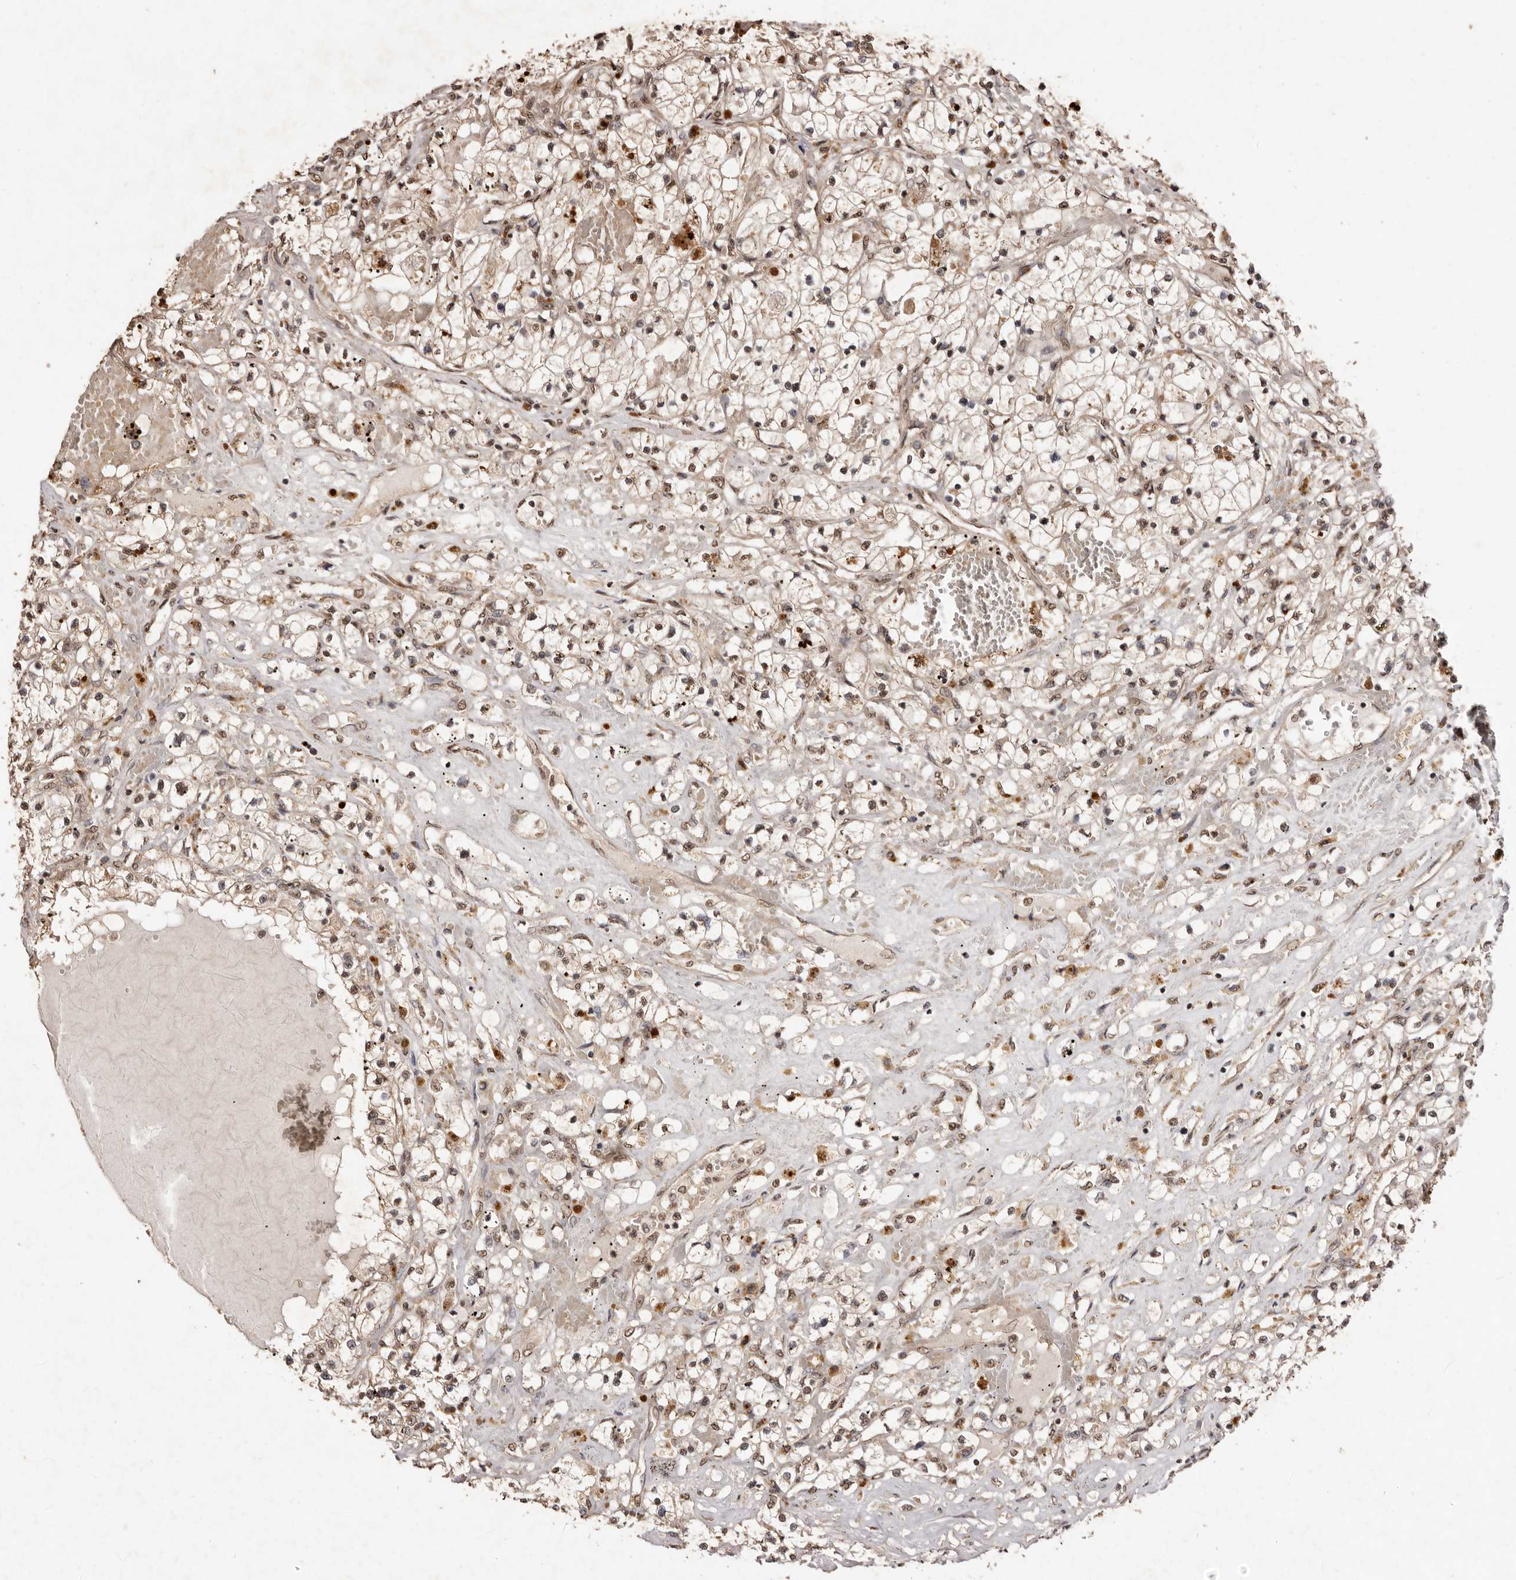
{"staining": {"intensity": "weak", "quantity": ">75%", "location": "cytoplasmic/membranous,nuclear"}, "tissue": "renal cancer", "cell_type": "Tumor cells", "image_type": "cancer", "snomed": [{"axis": "morphology", "description": "Normal tissue, NOS"}, {"axis": "morphology", "description": "Adenocarcinoma, NOS"}, {"axis": "topography", "description": "Kidney"}], "caption": "Weak cytoplasmic/membranous and nuclear expression for a protein is appreciated in about >75% of tumor cells of renal cancer (adenocarcinoma) using IHC.", "gene": "NOTCH1", "patient": {"sex": "male", "age": 68}}